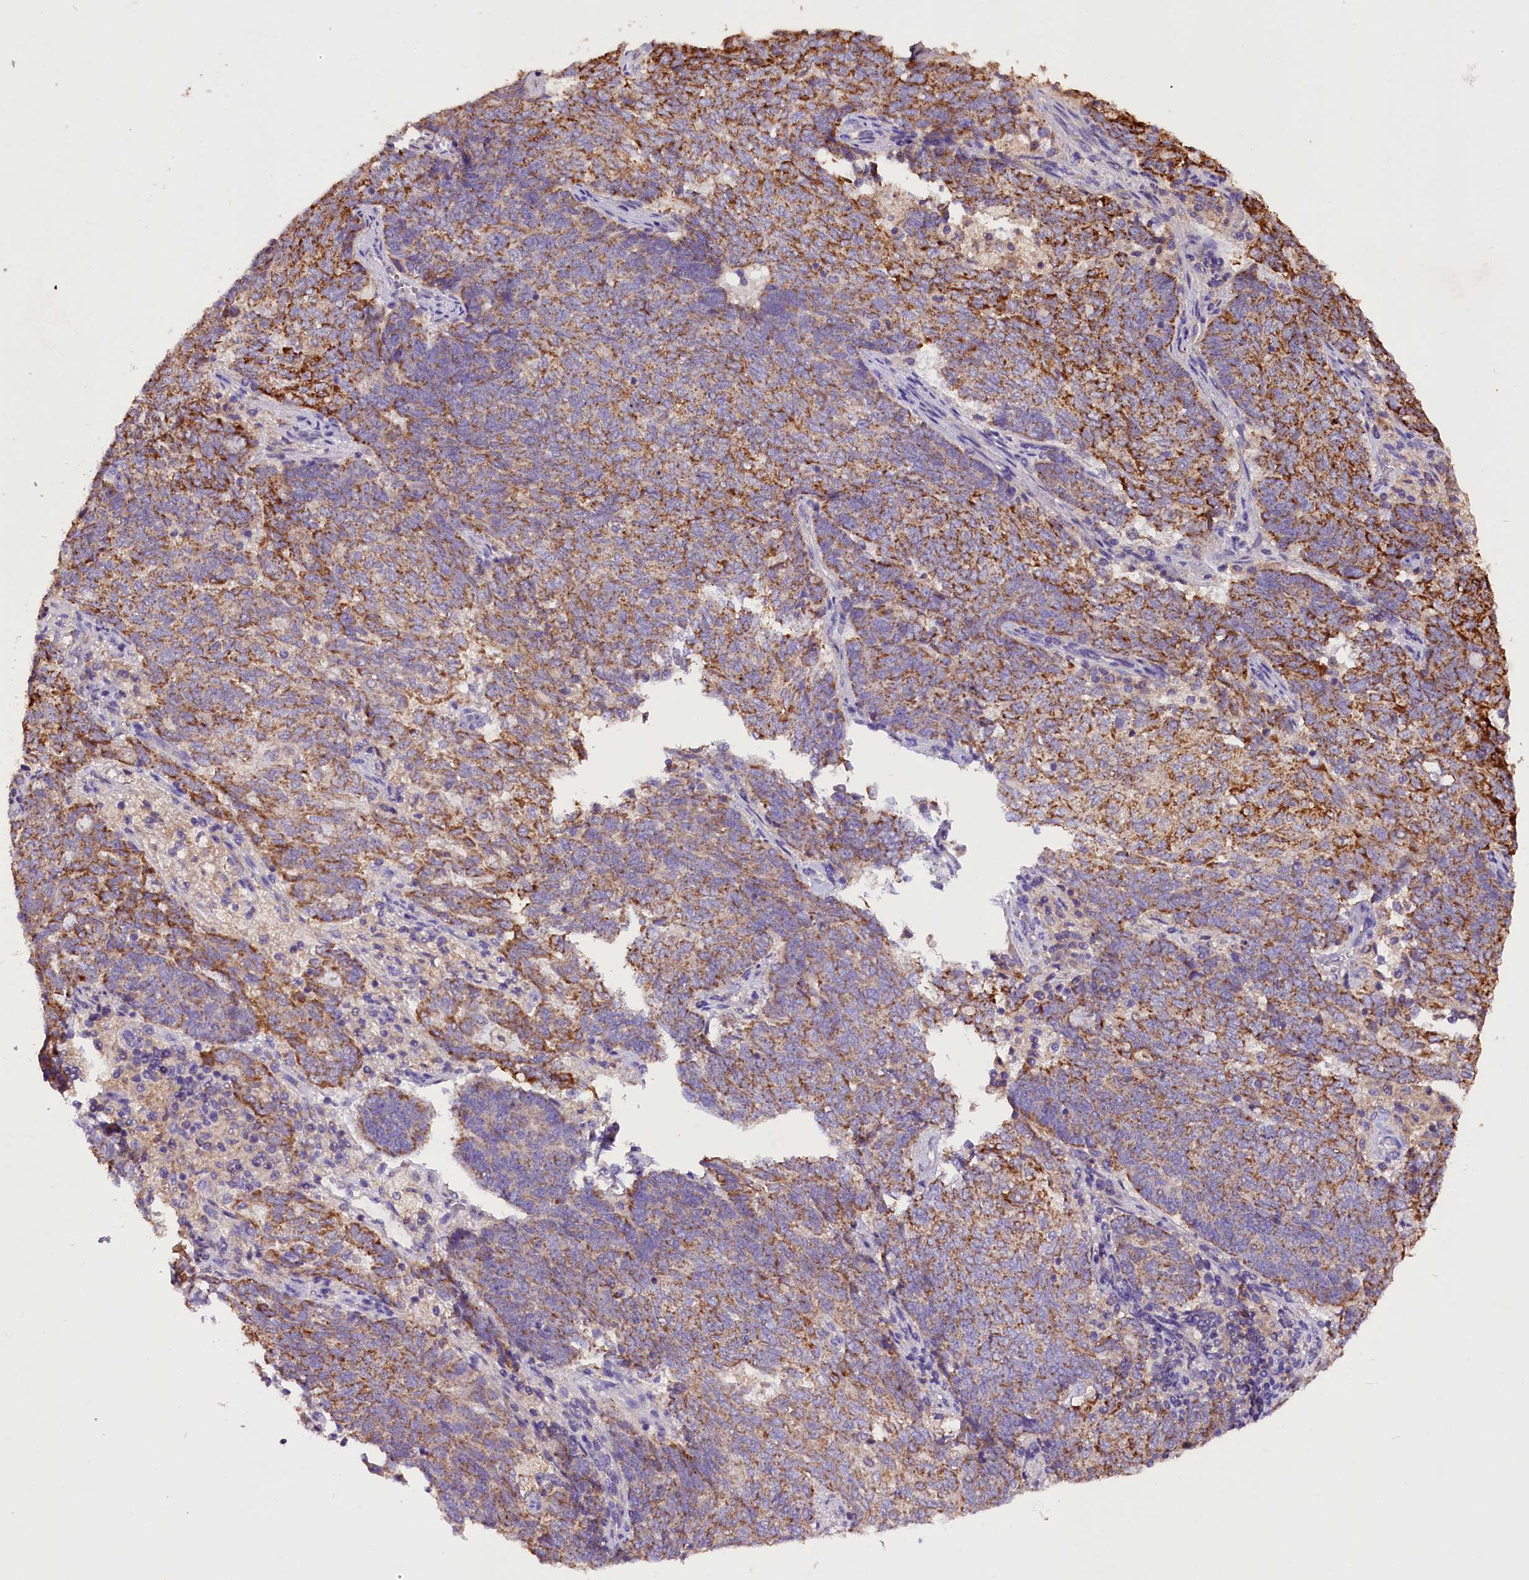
{"staining": {"intensity": "moderate", "quantity": ">75%", "location": "cytoplasmic/membranous"}, "tissue": "endometrial cancer", "cell_type": "Tumor cells", "image_type": "cancer", "snomed": [{"axis": "morphology", "description": "Adenocarcinoma, NOS"}, {"axis": "topography", "description": "Endometrium"}], "caption": "Endometrial adenocarcinoma was stained to show a protein in brown. There is medium levels of moderate cytoplasmic/membranous expression in about >75% of tumor cells. (DAB (3,3'-diaminobenzidine) IHC, brown staining for protein, blue staining for nuclei).", "gene": "SIX5", "patient": {"sex": "female", "age": 80}}